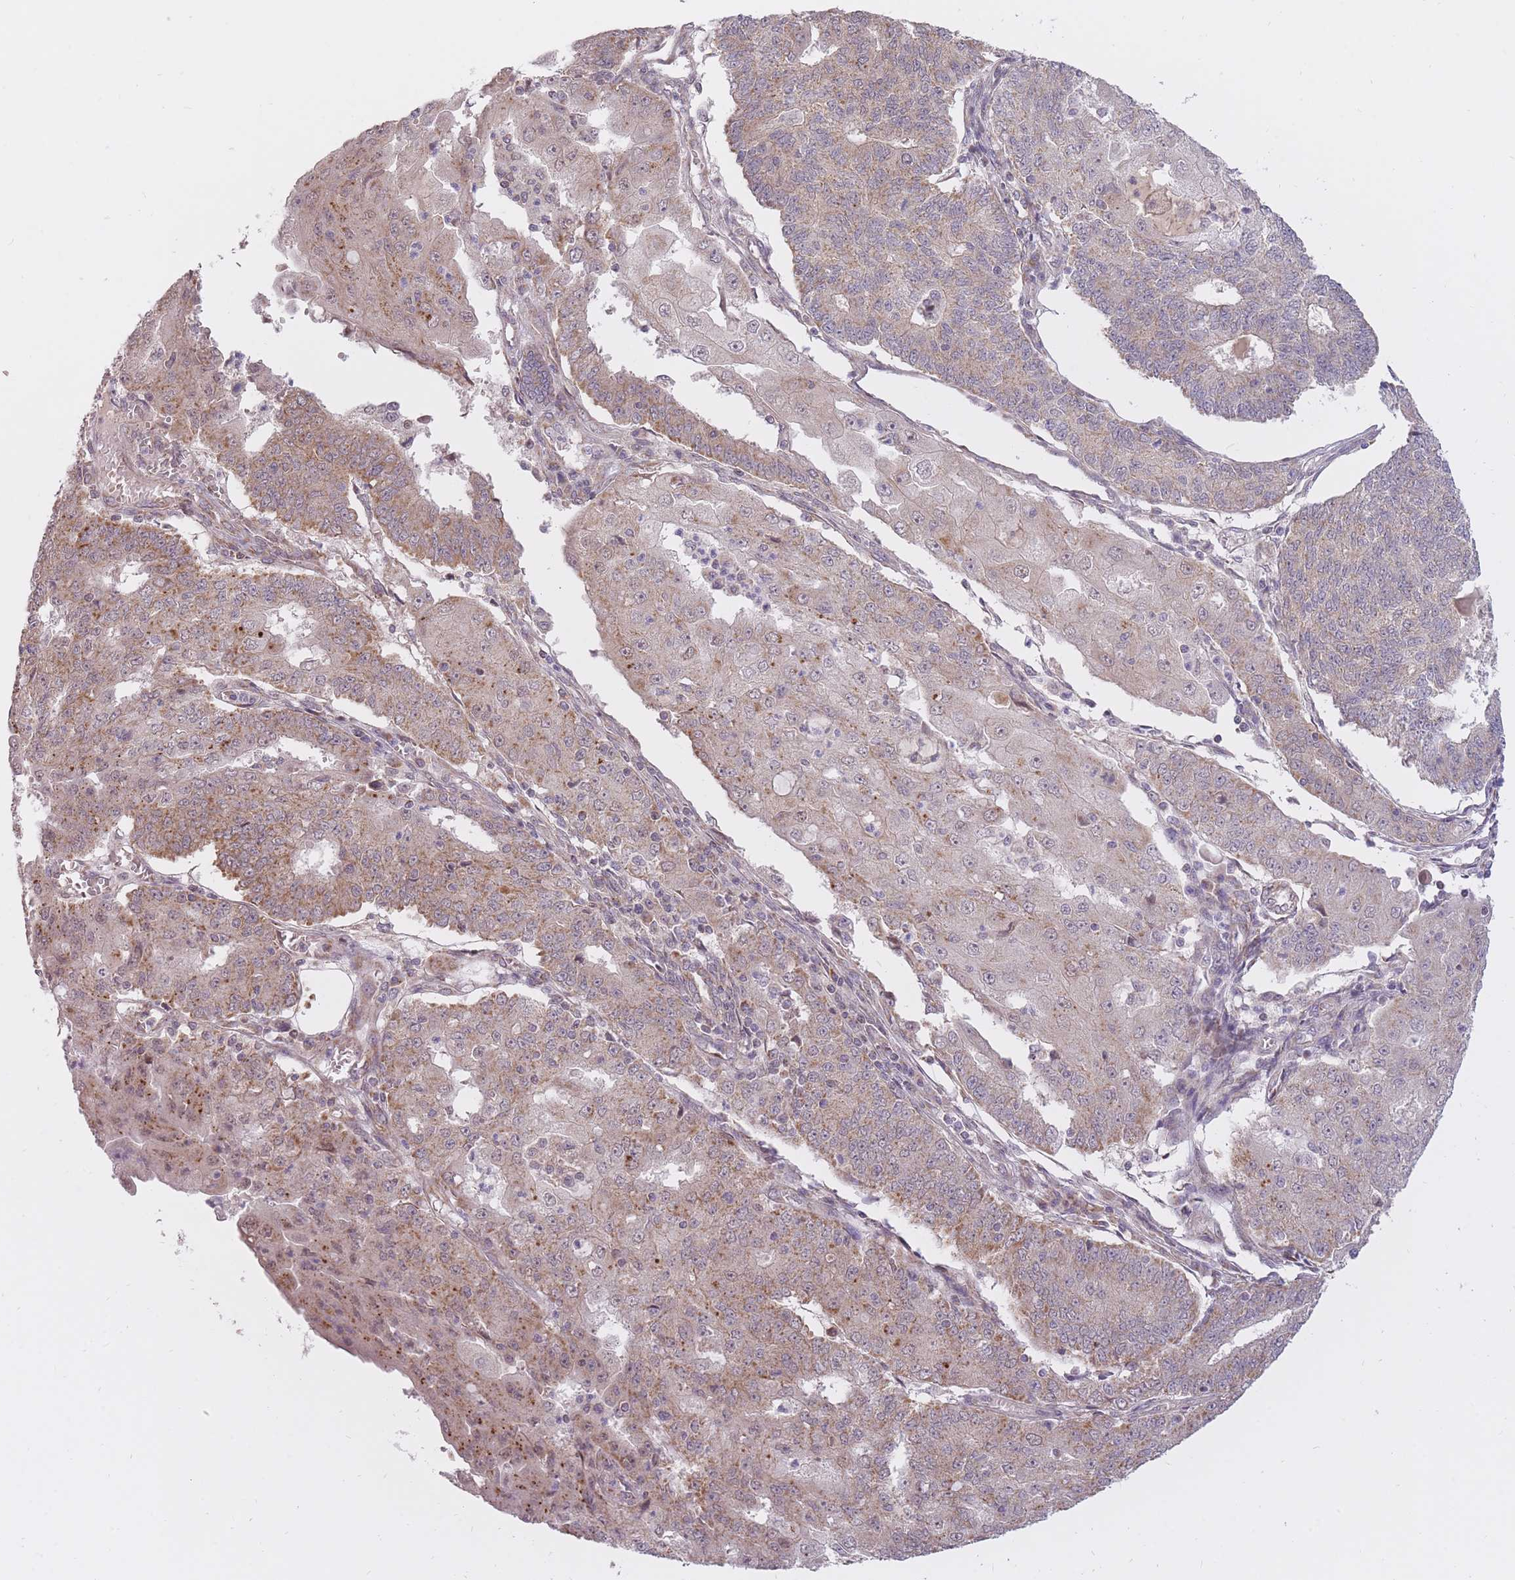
{"staining": {"intensity": "weak", "quantity": "25%-75%", "location": "cytoplasmic/membranous"}, "tissue": "endometrial cancer", "cell_type": "Tumor cells", "image_type": "cancer", "snomed": [{"axis": "morphology", "description": "Adenocarcinoma, NOS"}, {"axis": "topography", "description": "Endometrium"}], "caption": "A high-resolution photomicrograph shows IHC staining of endometrial cancer (adenocarcinoma), which shows weak cytoplasmic/membranous positivity in about 25%-75% of tumor cells.", "gene": "LIN7C", "patient": {"sex": "female", "age": 56}}